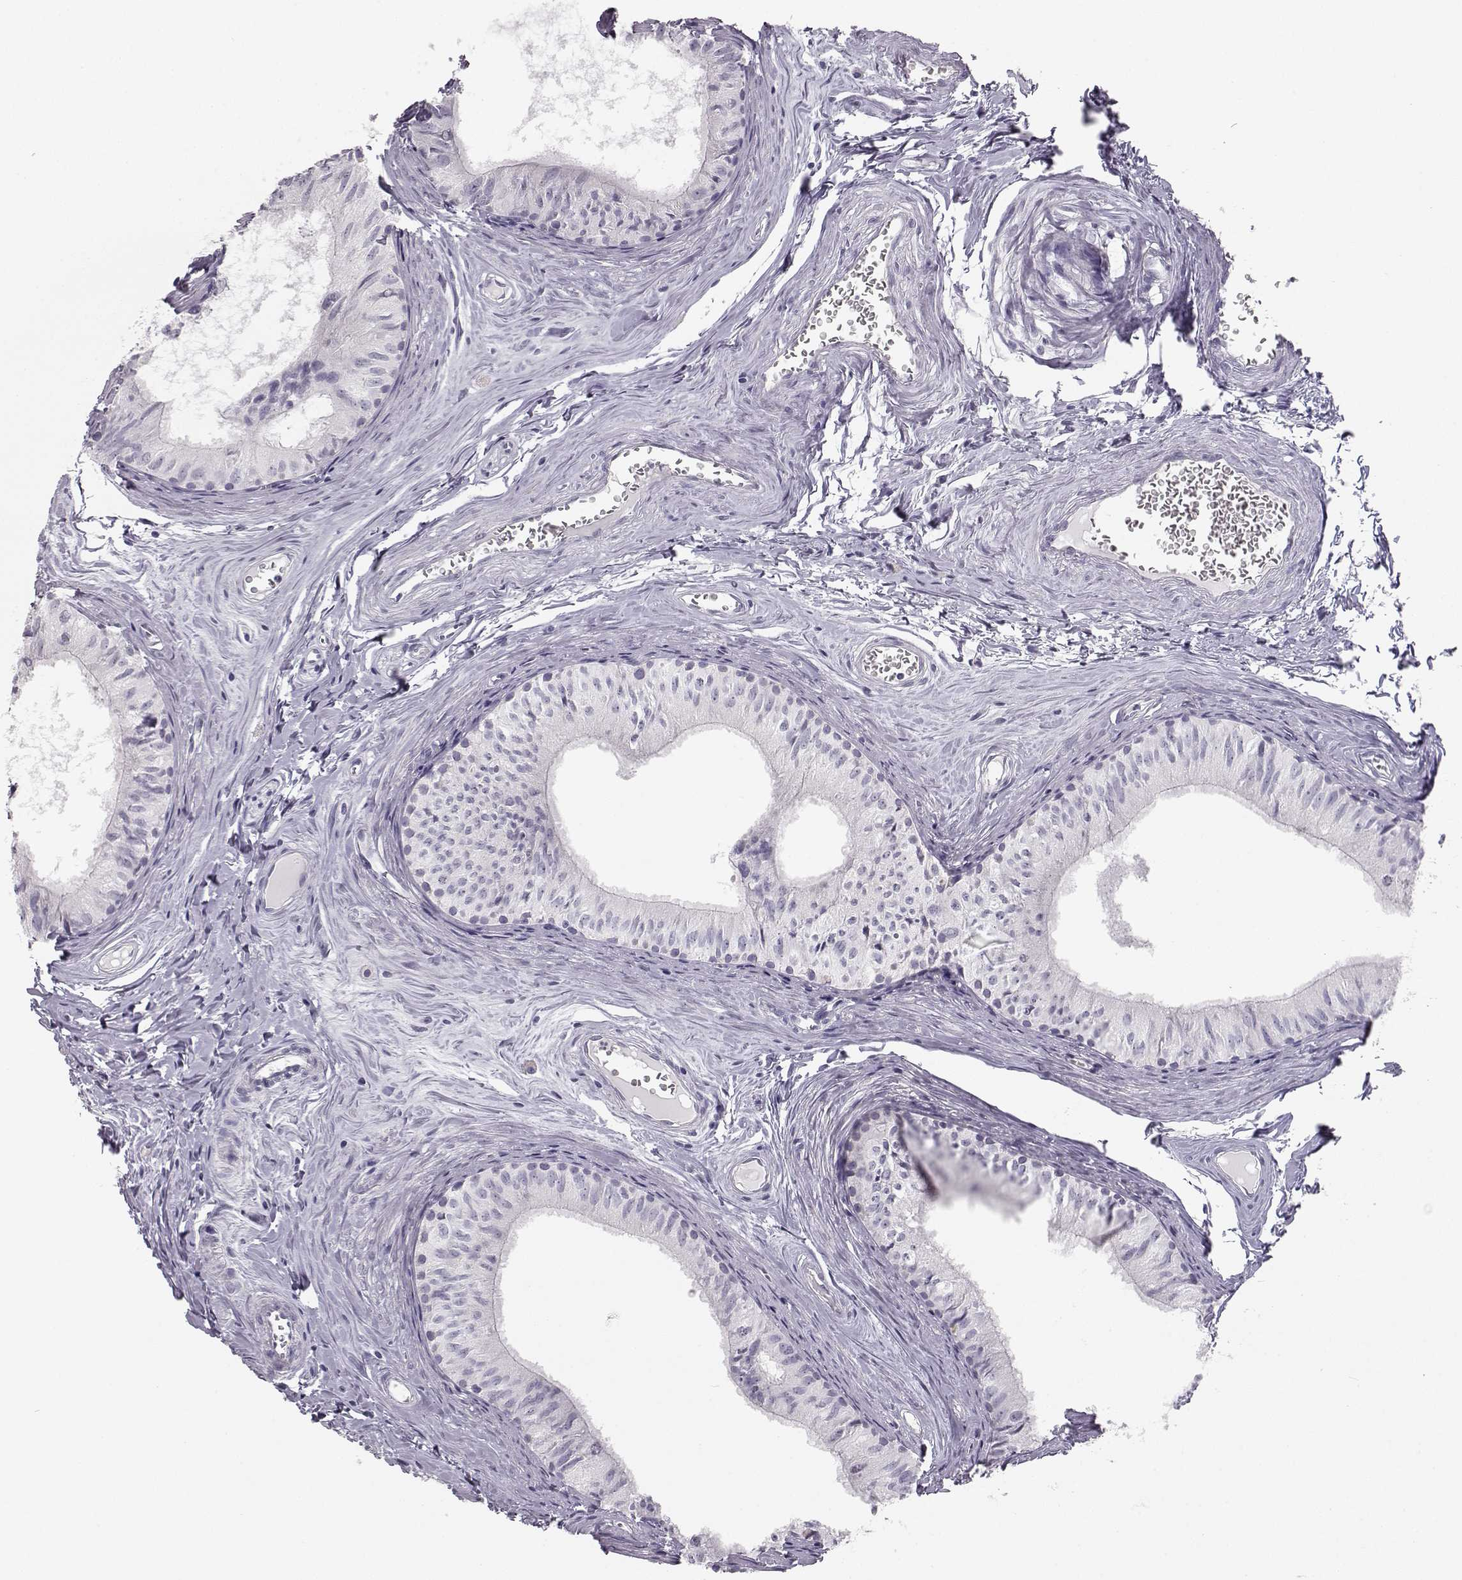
{"staining": {"intensity": "negative", "quantity": "none", "location": "none"}, "tissue": "epididymis", "cell_type": "Glandular cells", "image_type": "normal", "snomed": [{"axis": "morphology", "description": "Normal tissue, NOS"}, {"axis": "topography", "description": "Epididymis"}], "caption": "This is an immunohistochemistry (IHC) photomicrograph of benign epididymis. There is no staining in glandular cells.", "gene": "MYCBPAP", "patient": {"sex": "male", "age": 52}}